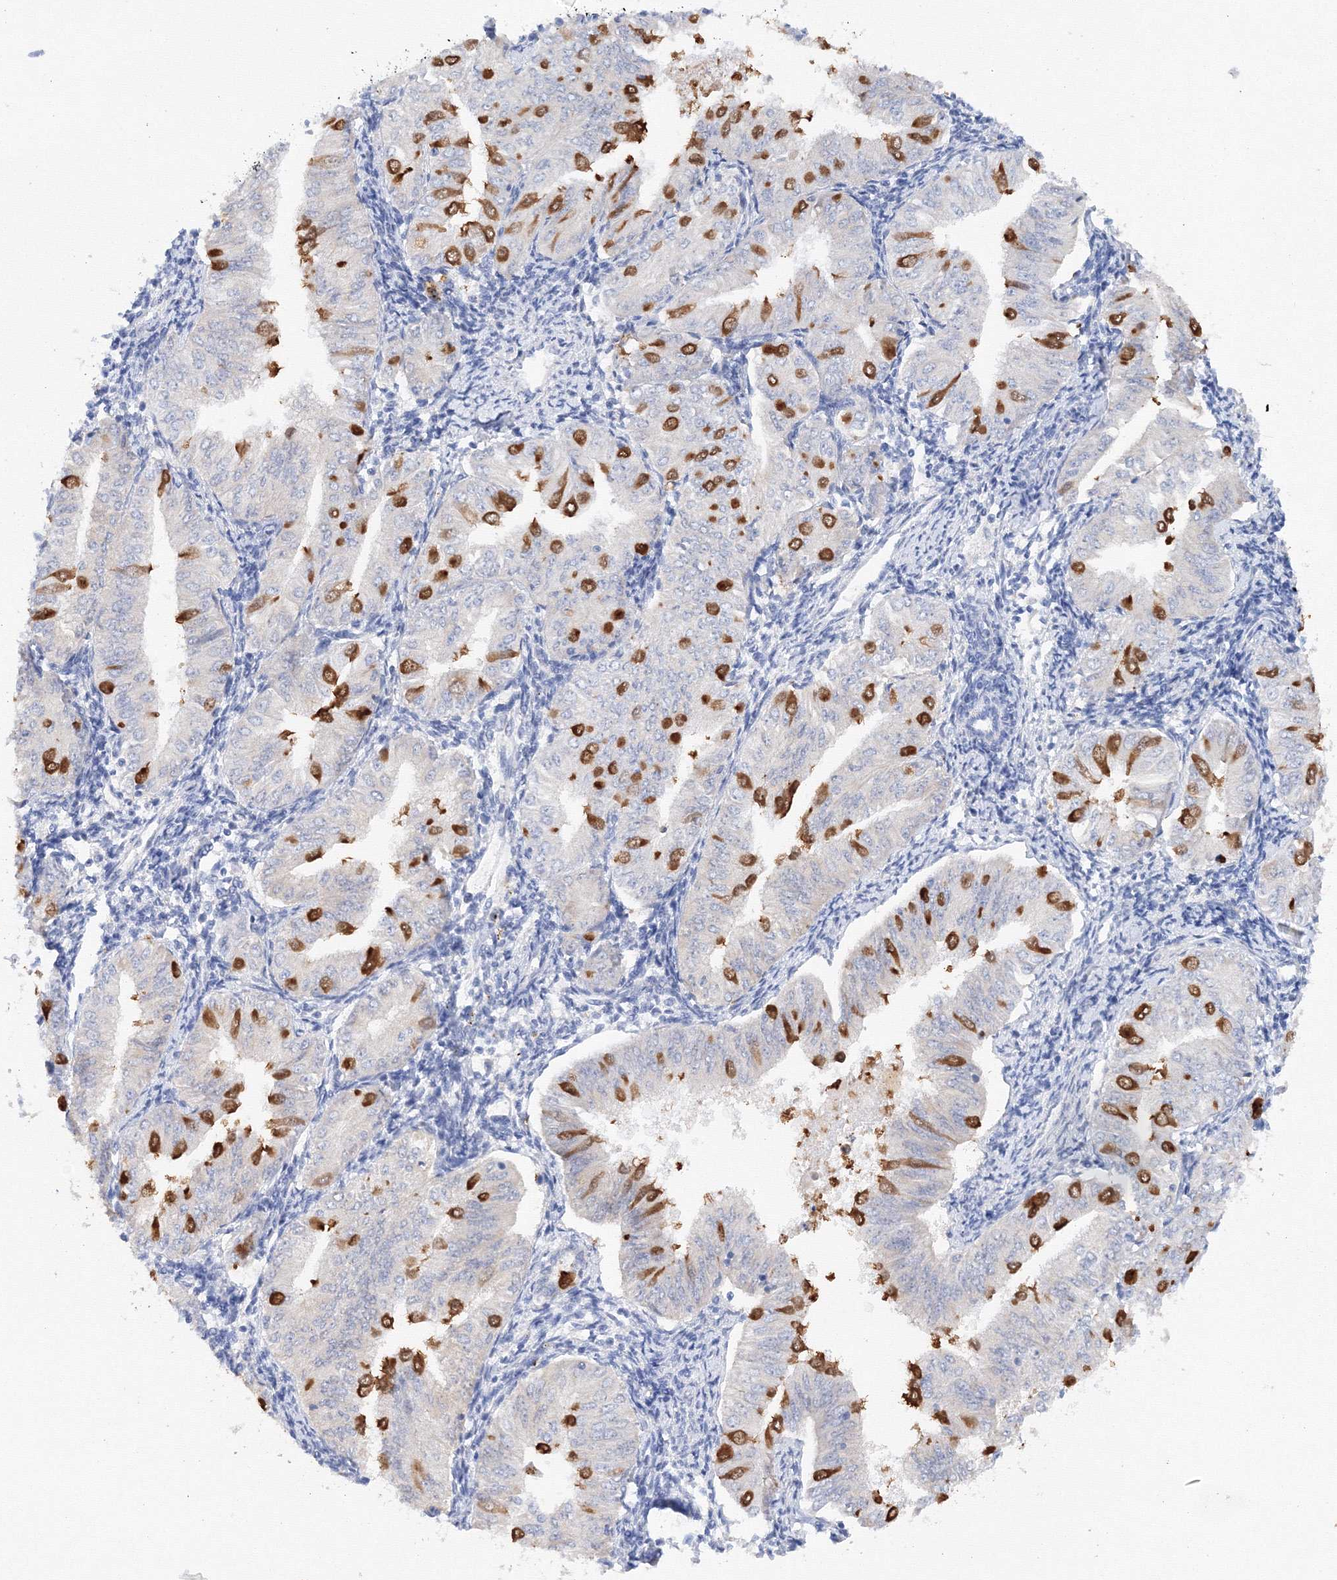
{"staining": {"intensity": "strong", "quantity": "<25%", "location": "cytoplasmic/membranous"}, "tissue": "endometrial cancer", "cell_type": "Tumor cells", "image_type": "cancer", "snomed": [{"axis": "morphology", "description": "Normal tissue, NOS"}, {"axis": "morphology", "description": "Adenocarcinoma, NOS"}, {"axis": "topography", "description": "Endometrium"}], "caption": "Adenocarcinoma (endometrial) stained with immunohistochemistry demonstrates strong cytoplasmic/membranous positivity in approximately <25% of tumor cells.", "gene": "TAMM41", "patient": {"sex": "female", "age": 53}}